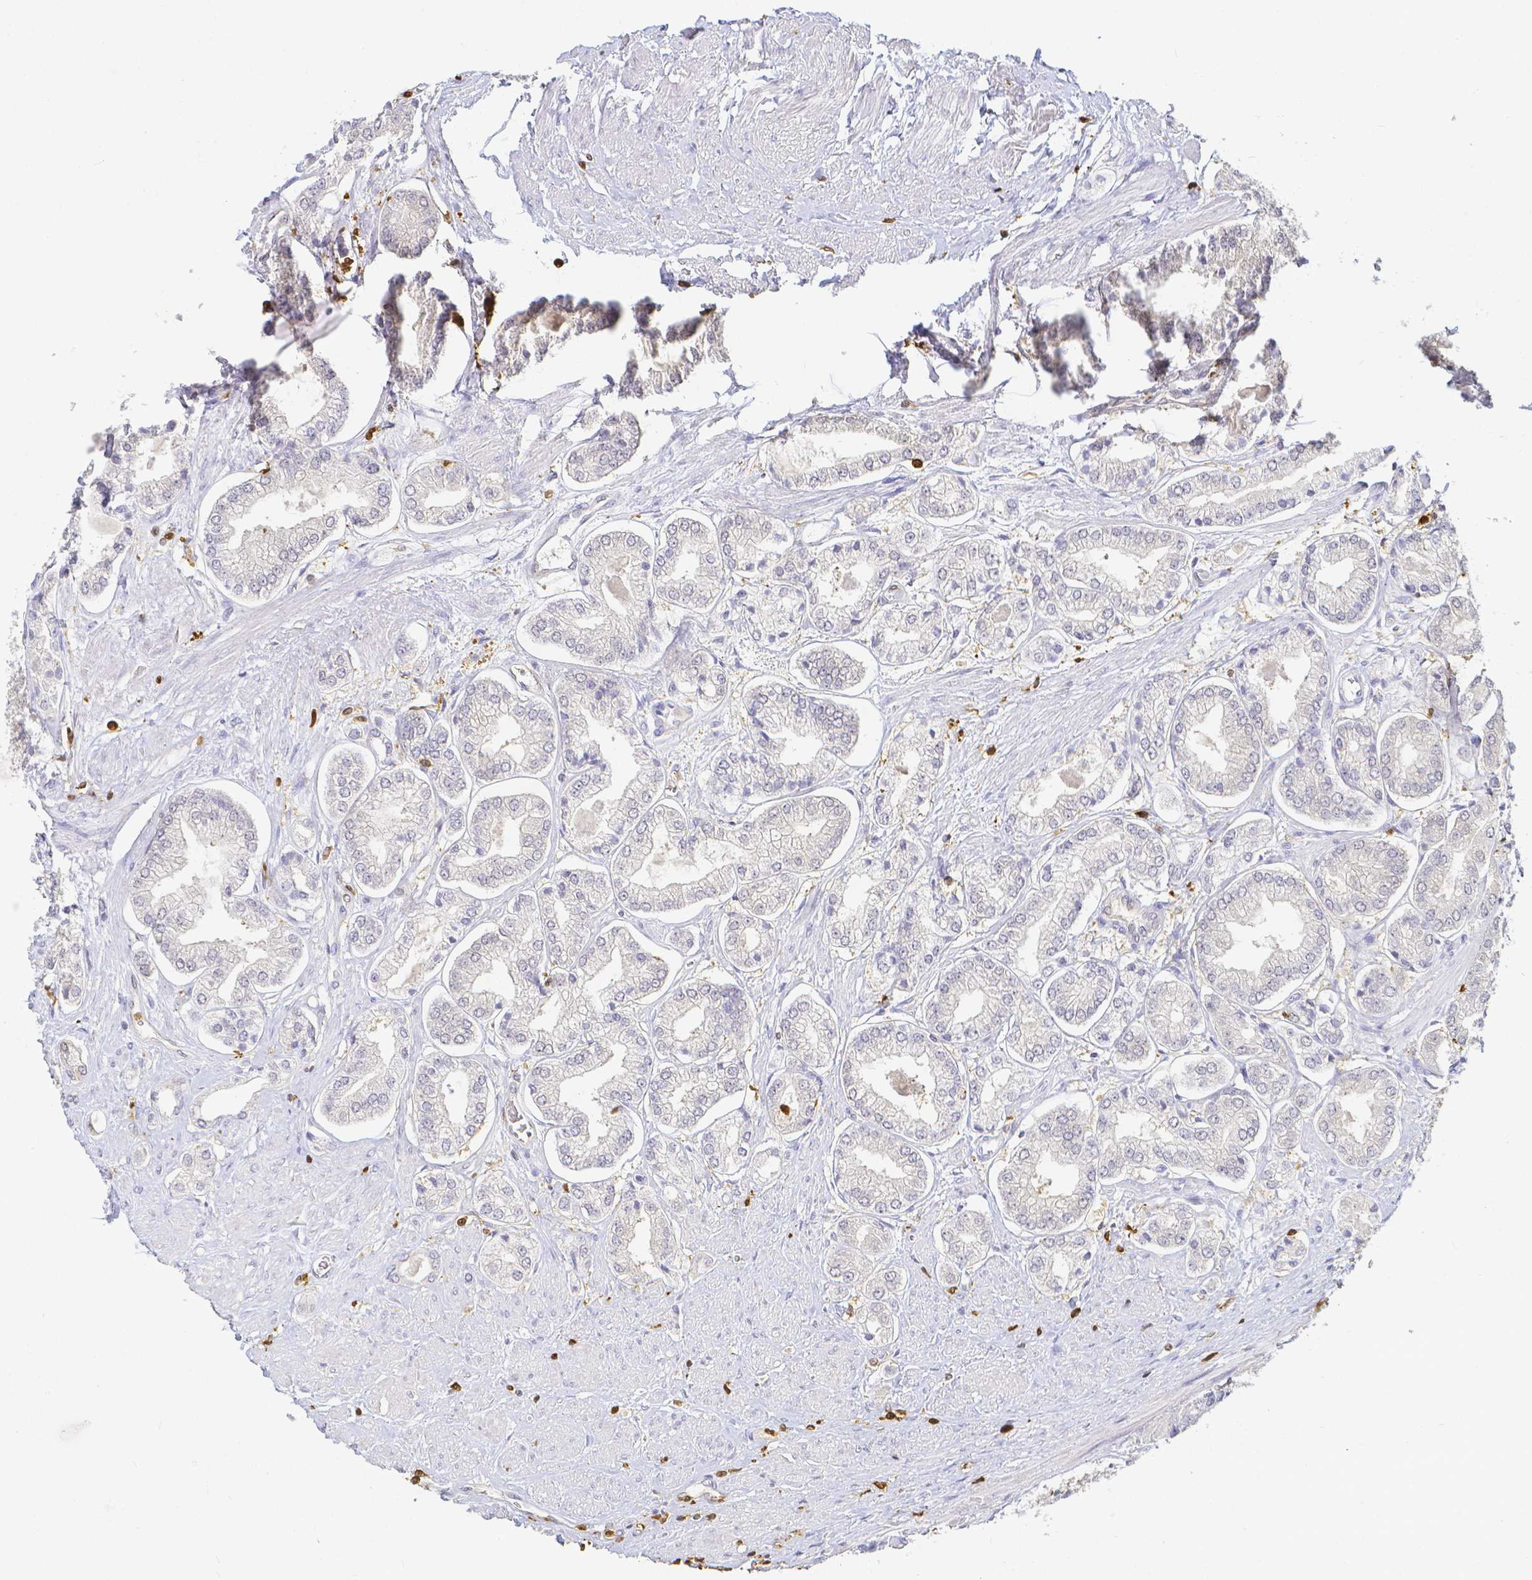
{"staining": {"intensity": "negative", "quantity": "none", "location": "none"}, "tissue": "prostate cancer", "cell_type": "Tumor cells", "image_type": "cancer", "snomed": [{"axis": "morphology", "description": "Adenocarcinoma, Low grade"}, {"axis": "topography", "description": "Prostate"}], "caption": "A high-resolution micrograph shows IHC staining of prostate cancer (adenocarcinoma (low-grade)), which displays no significant expression in tumor cells. The staining is performed using DAB brown chromogen with nuclei counter-stained in using hematoxylin.", "gene": "COTL1", "patient": {"sex": "male", "age": 69}}